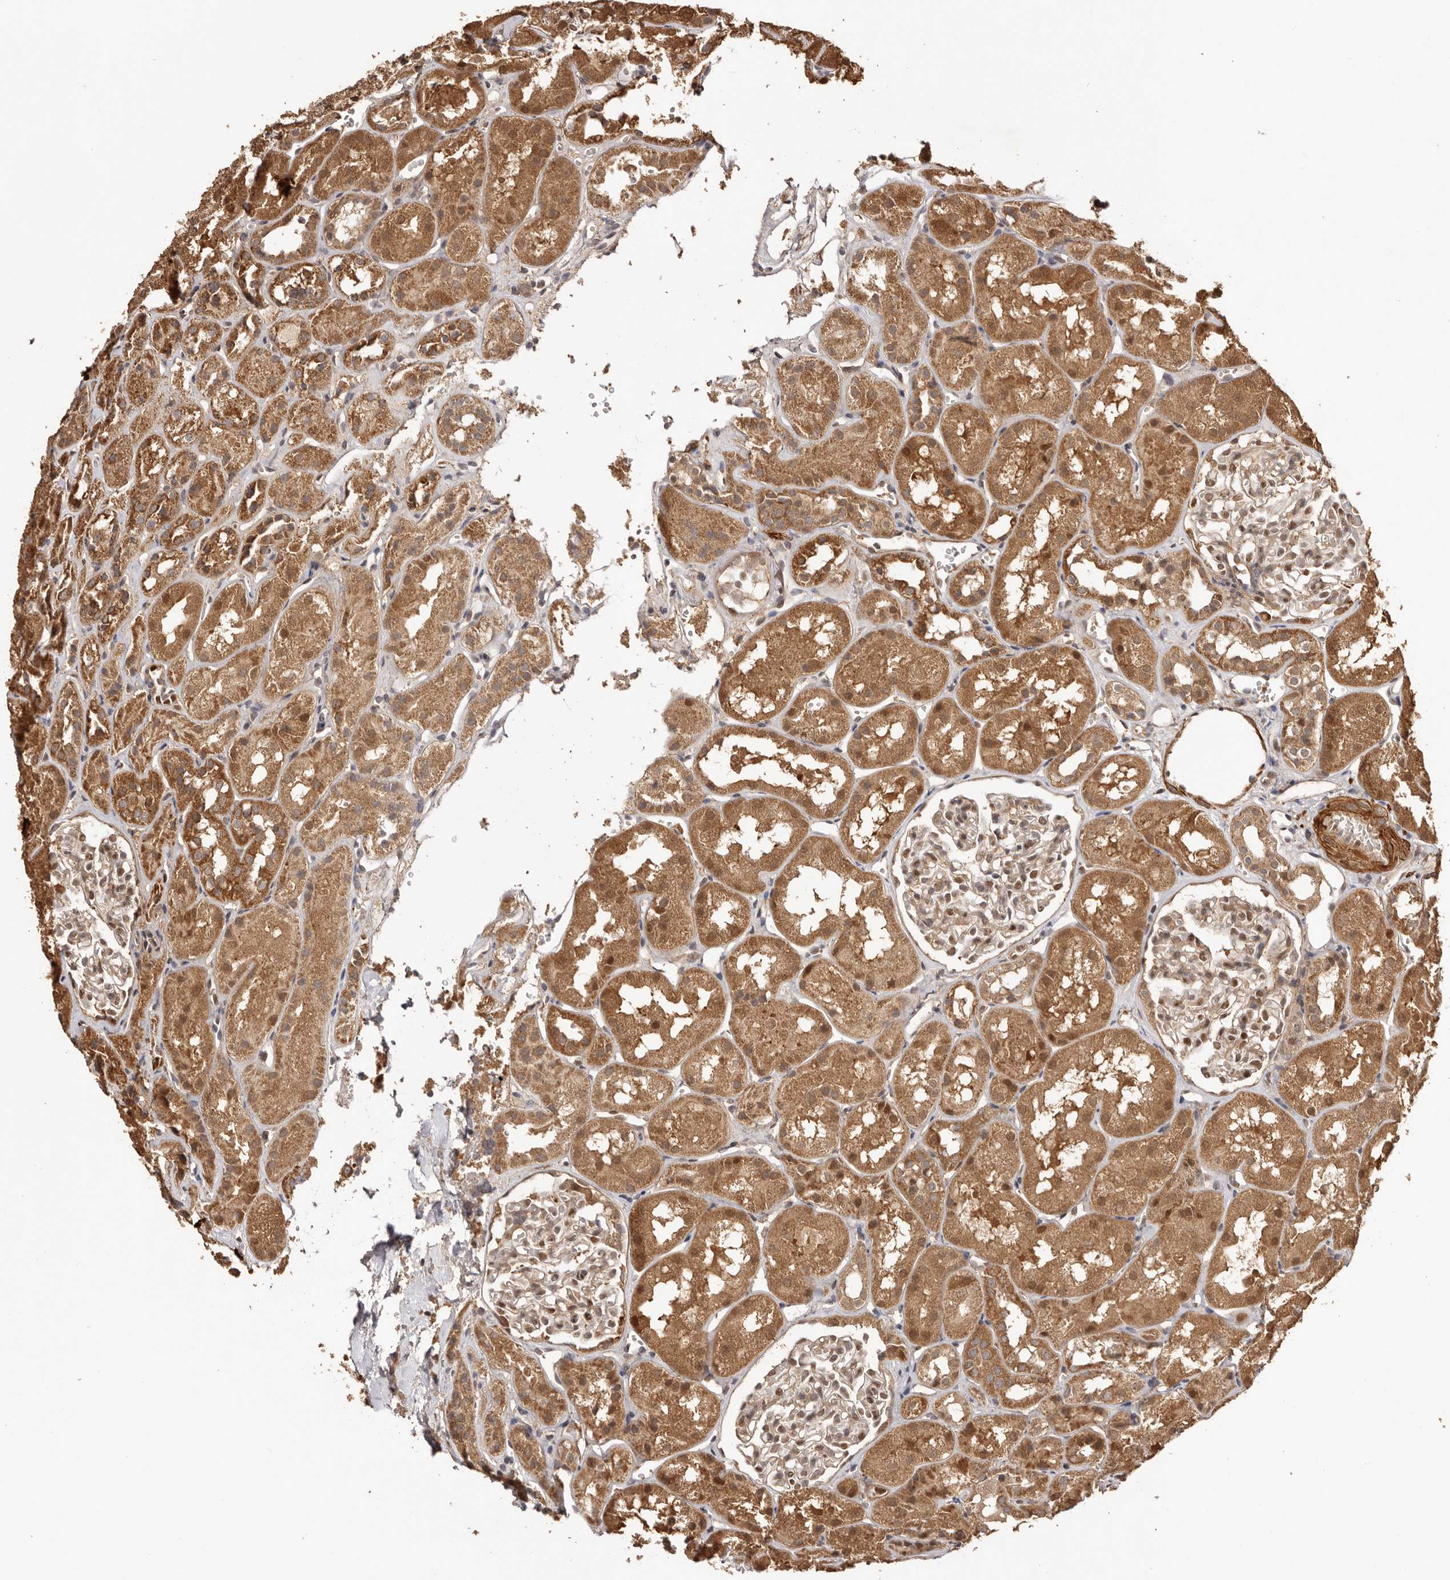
{"staining": {"intensity": "moderate", "quantity": "25%-75%", "location": "cytoplasmic/membranous,nuclear"}, "tissue": "kidney", "cell_type": "Cells in glomeruli", "image_type": "normal", "snomed": [{"axis": "morphology", "description": "Normal tissue, NOS"}, {"axis": "topography", "description": "Kidney"}], "caption": "Protein expression analysis of normal kidney shows moderate cytoplasmic/membranous,nuclear expression in approximately 25%-75% of cells in glomeruli.", "gene": "UBR2", "patient": {"sex": "male", "age": 16}}